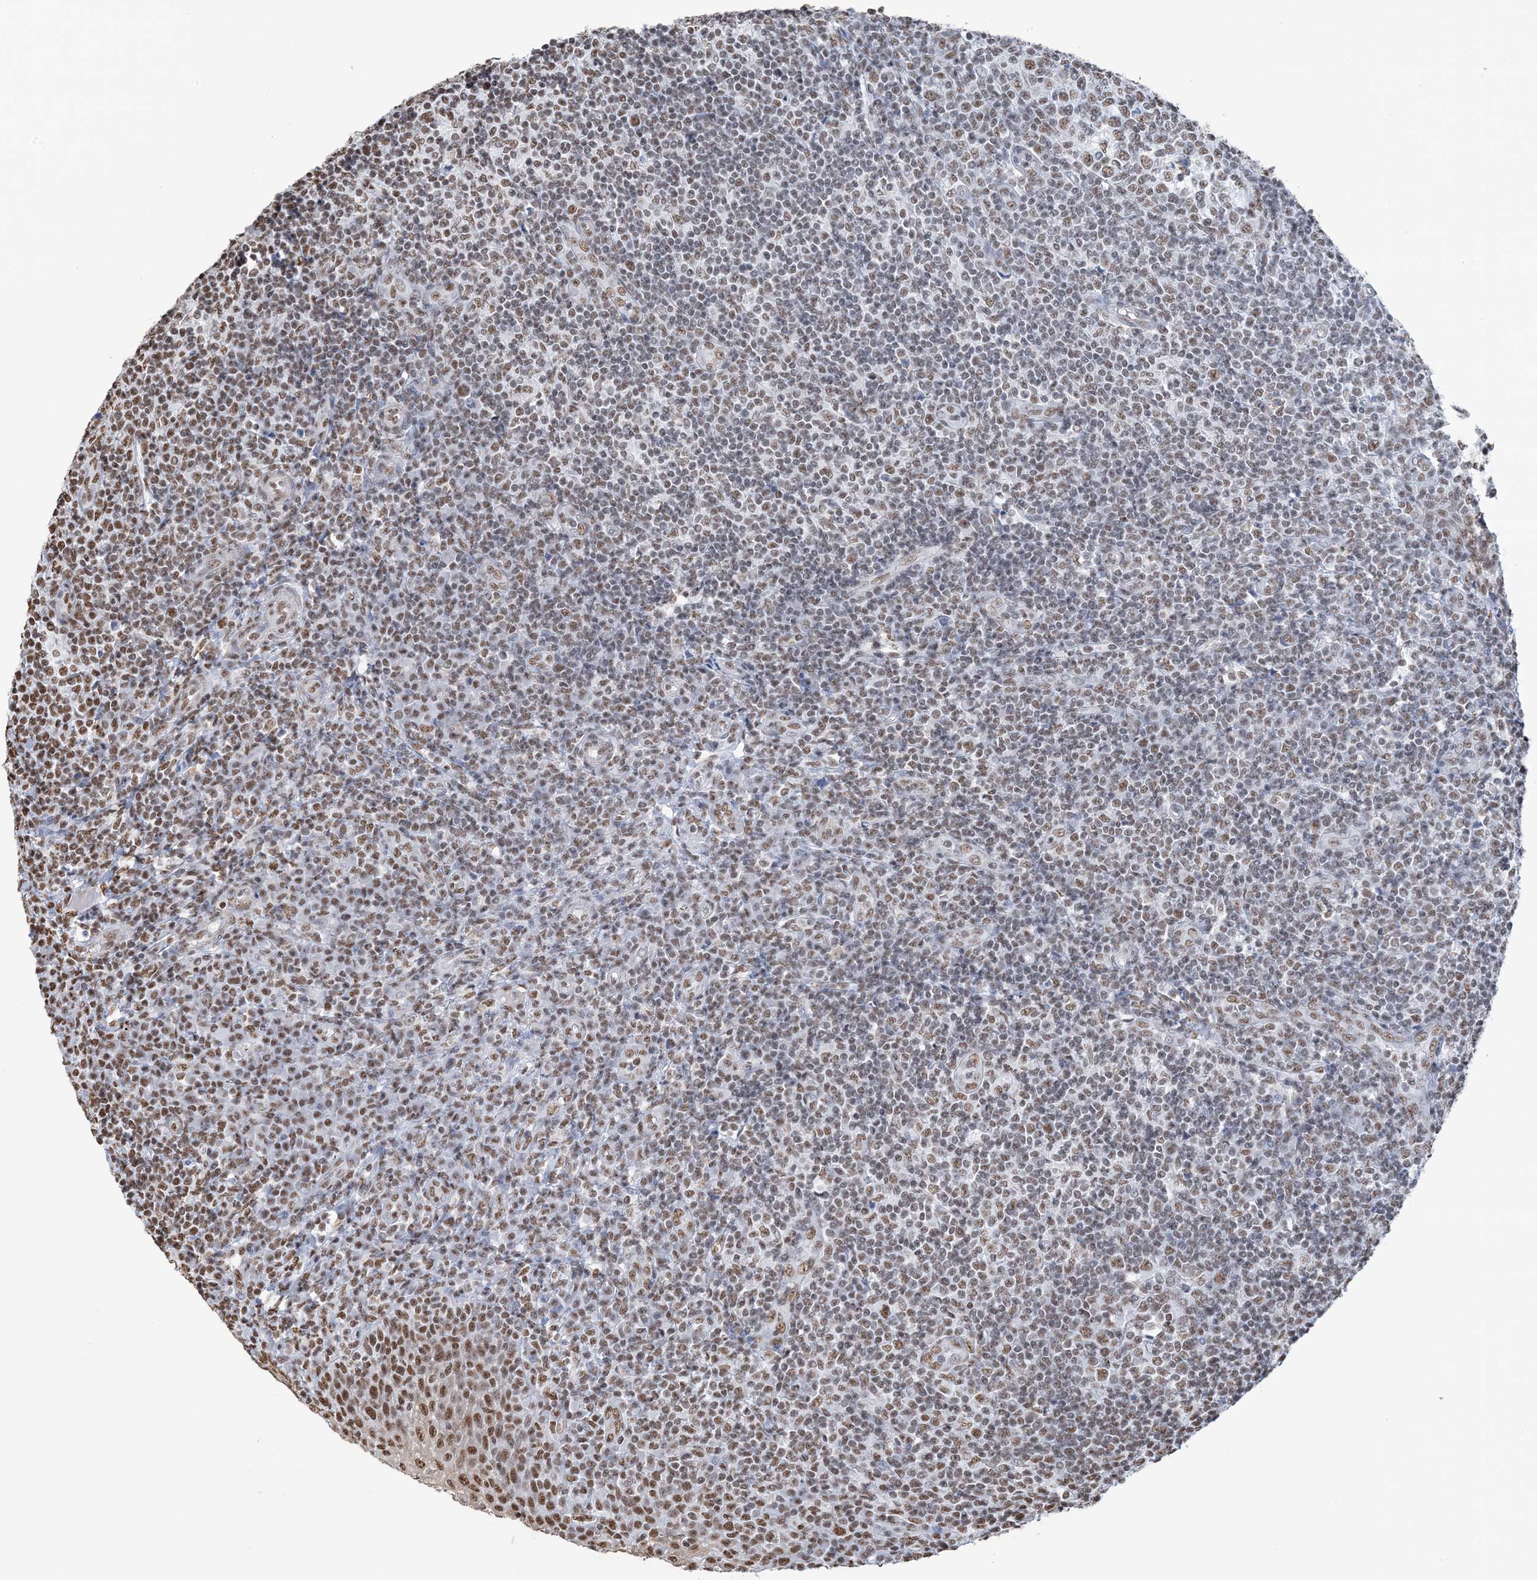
{"staining": {"intensity": "moderate", "quantity": ">75%", "location": "nuclear"}, "tissue": "tonsil", "cell_type": "Germinal center cells", "image_type": "normal", "snomed": [{"axis": "morphology", "description": "Normal tissue, NOS"}, {"axis": "topography", "description": "Tonsil"}], "caption": "Immunohistochemistry histopathology image of unremarkable human tonsil stained for a protein (brown), which displays medium levels of moderate nuclear expression in about >75% of germinal center cells.", "gene": "ZNF792", "patient": {"sex": "female", "age": 19}}